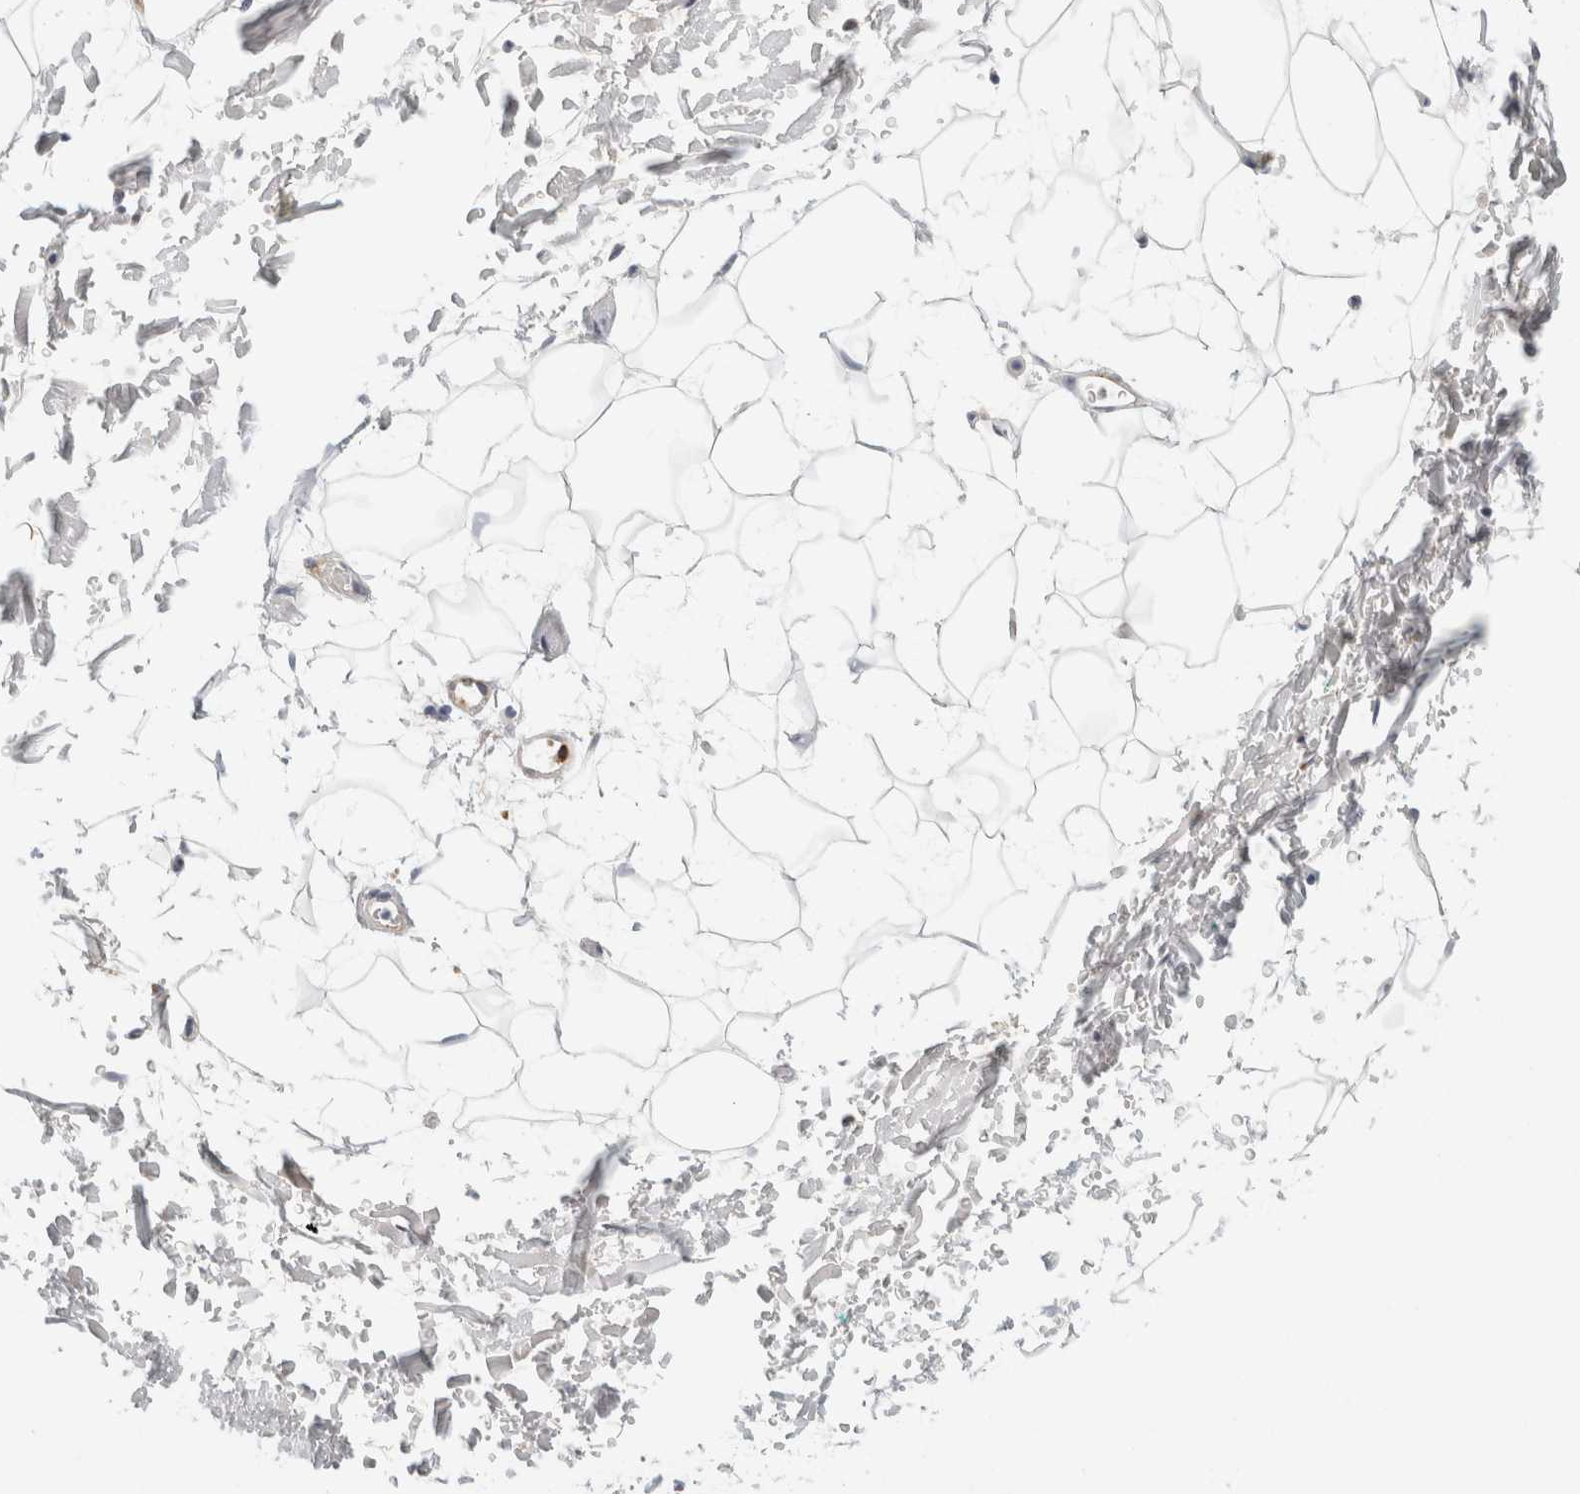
{"staining": {"intensity": "negative", "quantity": "none", "location": "none"}, "tissue": "adipose tissue", "cell_type": "Adipocytes", "image_type": "normal", "snomed": [{"axis": "morphology", "description": "Normal tissue, NOS"}, {"axis": "topography", "description": "Soft tissue"}], "caption": "Immunohistochemistry photomicrograph of unremarkable adipose tissue: adipose tissue stained with DAB exhibits no significant protein positivity in adipocytes. (DAB (3,3'-diaminobenzidine) IHC with hematoxylin counter stain).", "gene": "FGL2", "patient": {"sex": "male", "age": 72}}